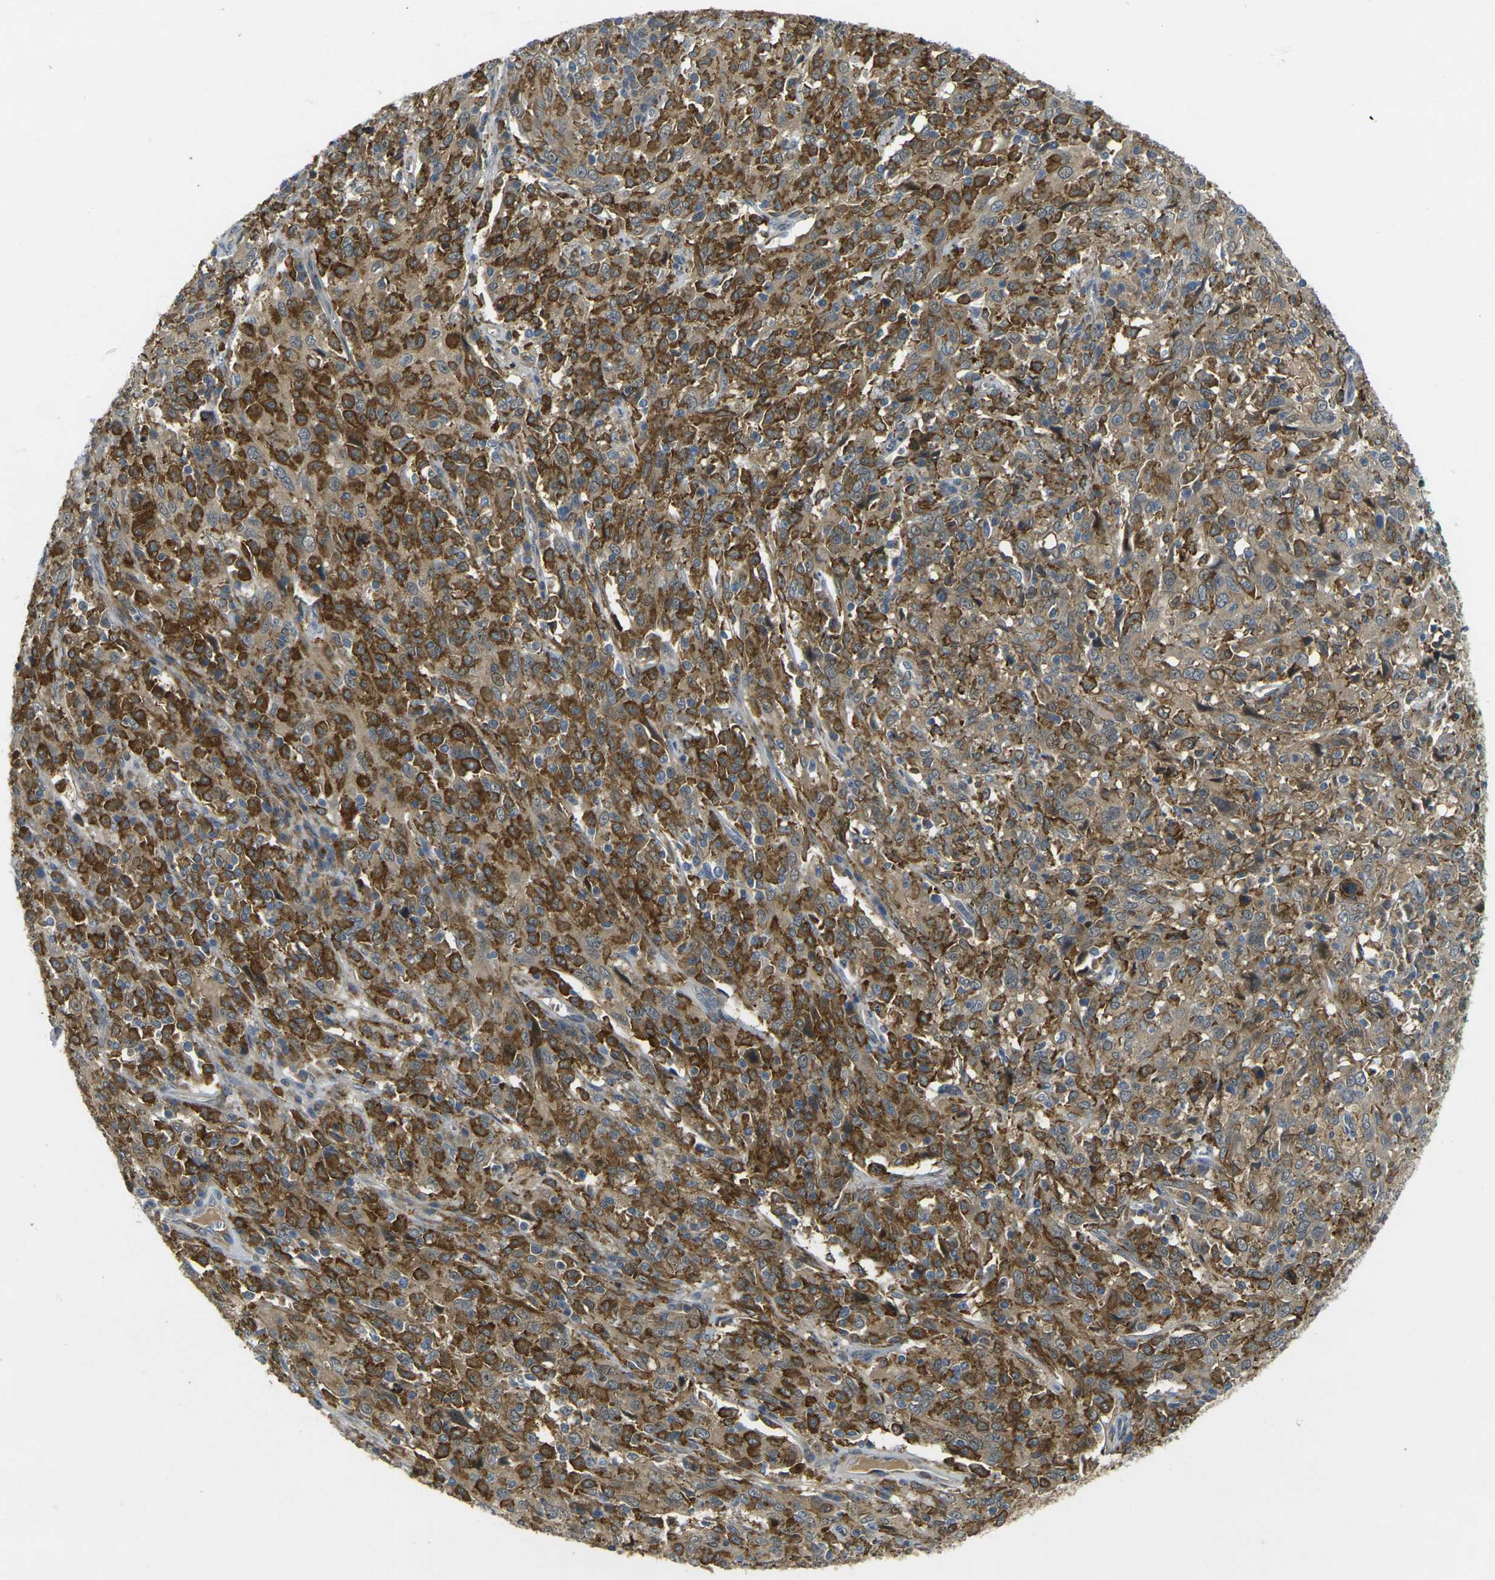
{"staining": {"intensity": "strong", "quantity": ">75%", "location": "cytoplasmic/membranous"}, "tissue": "cervical cancer", "cell_type": "Tumor cells", "image_type": "cancer", "snomed": [{"axis": "morphology", "description": "Squamous cell carcinoma, NOS"}, {"axis": "topography", "description": "Cervix"}], "caption": "Protein analysis of squamous cell carcinoma (cervical) tissue shows strong cytoplasmic/membranous positivity in about >75% of tumor cells.", "gene": "PIGL", "patient": {"sex": "female", "age": 46}}